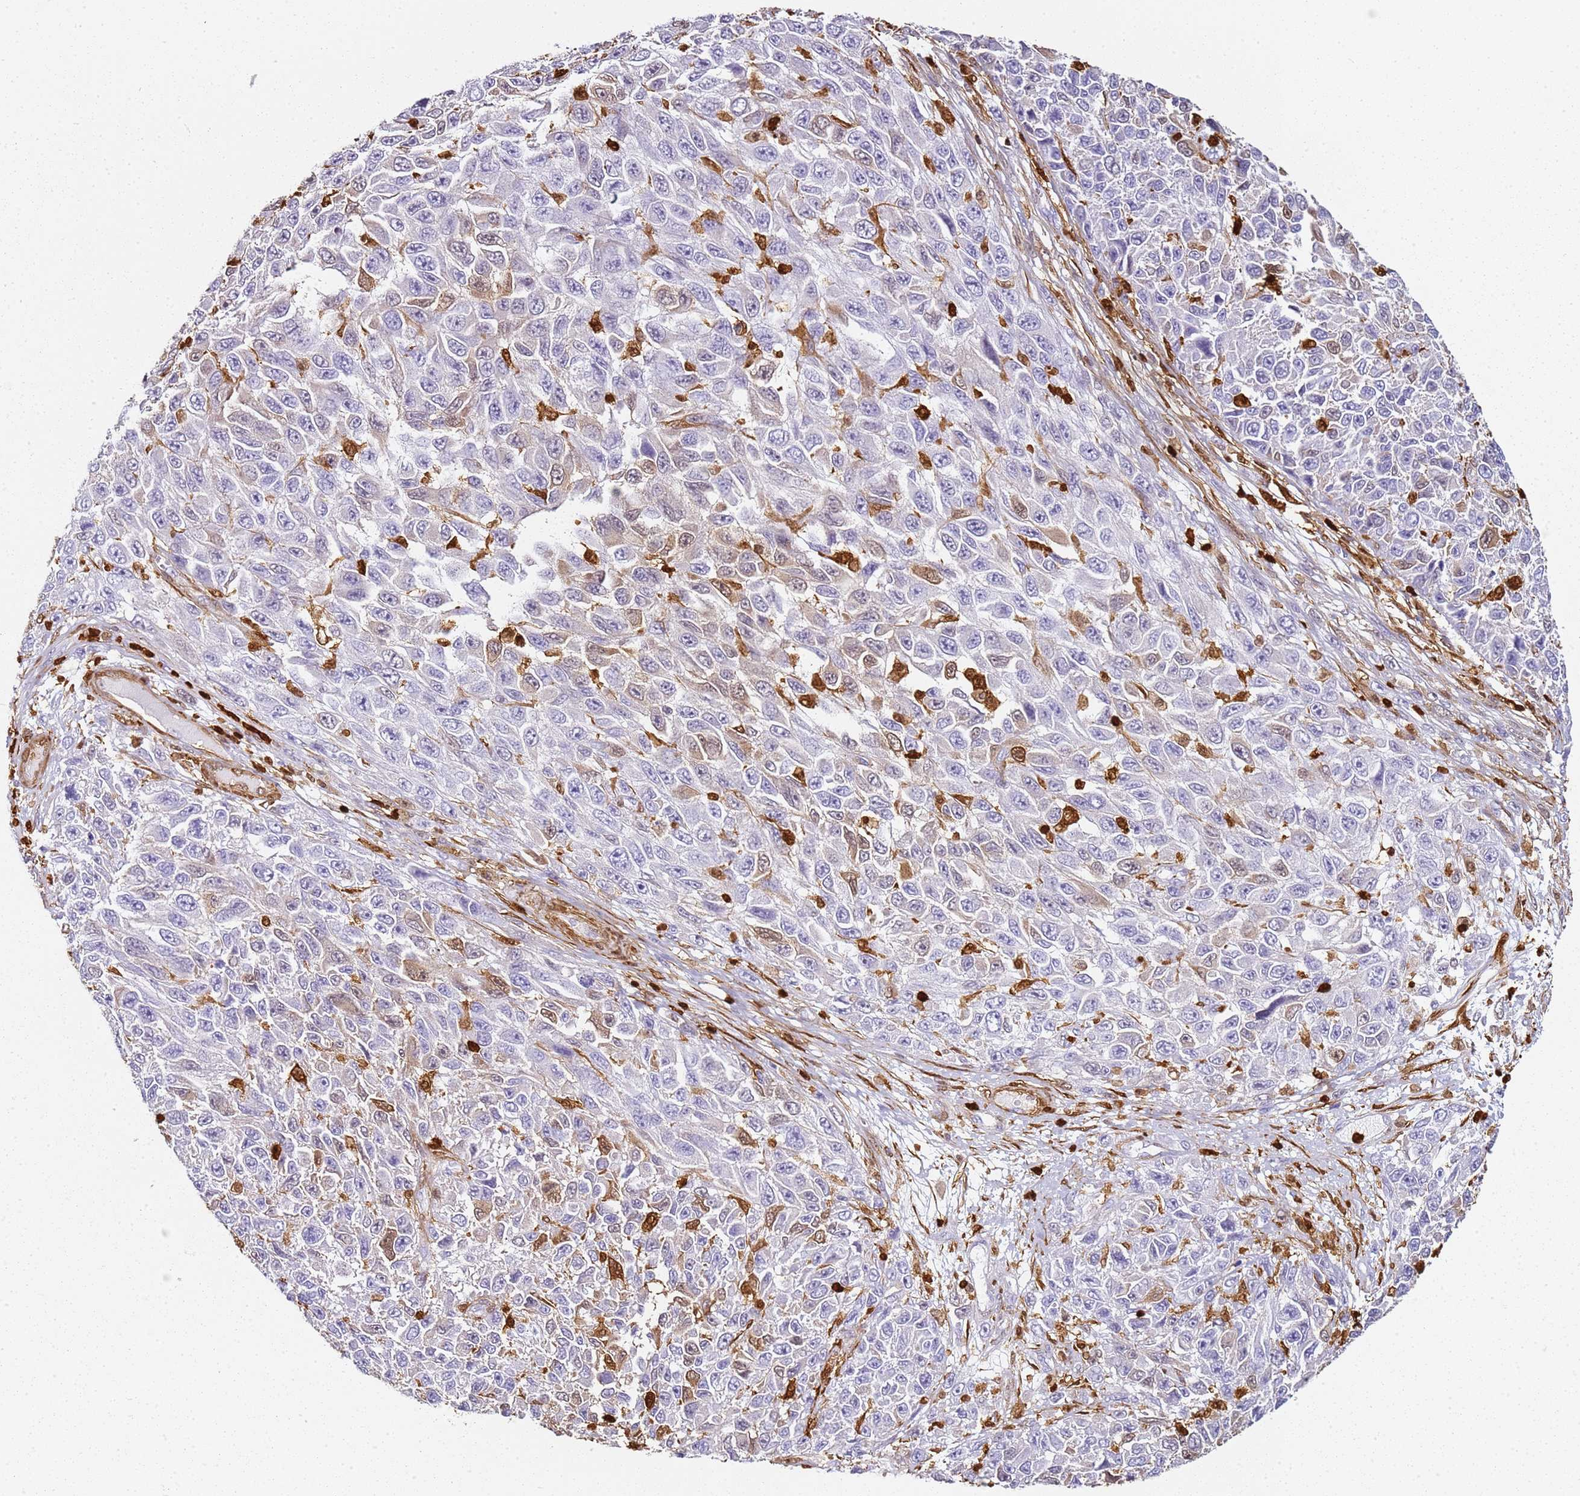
{"staining": {"intensity": "negative", "quantity": "none", "location": "none"}, "tissue": "melanoma", "cell_type": "Tumor cells", "image_type": "cancer", "snomed": [{"axis": "morphology", "description": "Normal tissue, NOS"}, {"axis": "morphology", "description": "Malignant melanoma, NOS"}, {"axis": "topography", "description": "Skin"}], "caption": "IHC photomicrograph of neoplastic tissue: human malignant melanoma stained with DAB demonstrates no significant protein positivity in tumor cells. The staining was performed using DAB to visualize the protein expression in brown, while the nuclei were stained in blue with hematoxylin (Magnification: 20x).", "gene": "S100A4", "patient": {"sex": "female", "age": 96}}